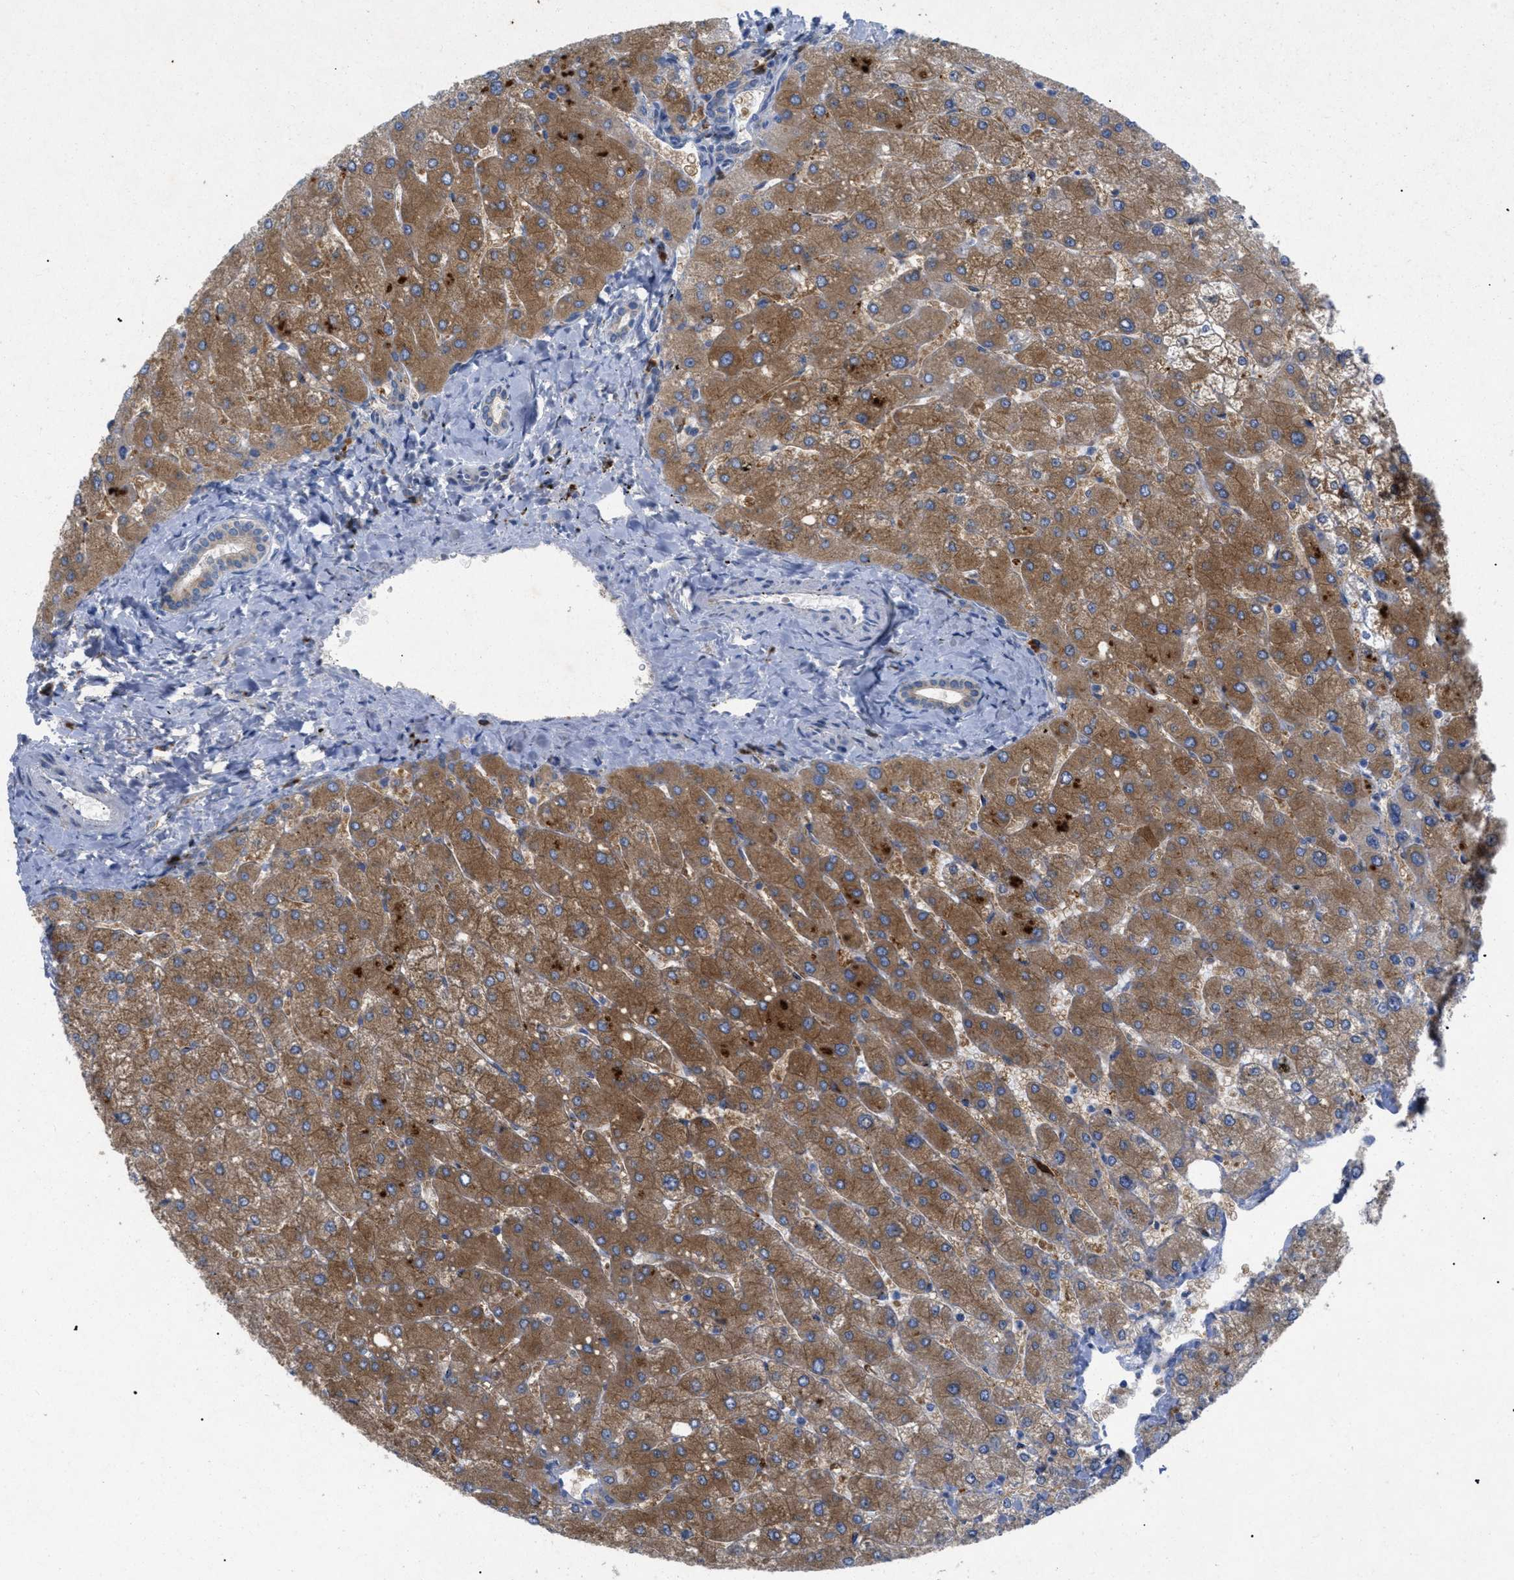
{"staining": {"intensity": "weak", "quantity": "25%-75%", "location": "cytoplasmic/membranous"}, "tissue": "liver", "cell_type": "Cholangiocytes", "image_type": "normal", "snomed": [{"axis": "morphology", "description": "Normal tissue, NOS"}, {"axis": "topography", "description": "Liver"}], "caption": "Protein expression analysis of normal liver displays weak cytoplasmic/membranous positivity in about 25%-75% of cholangiocytes.", "gene": "SLC50A1", "patient": {"sex": "male", "age": 55}}